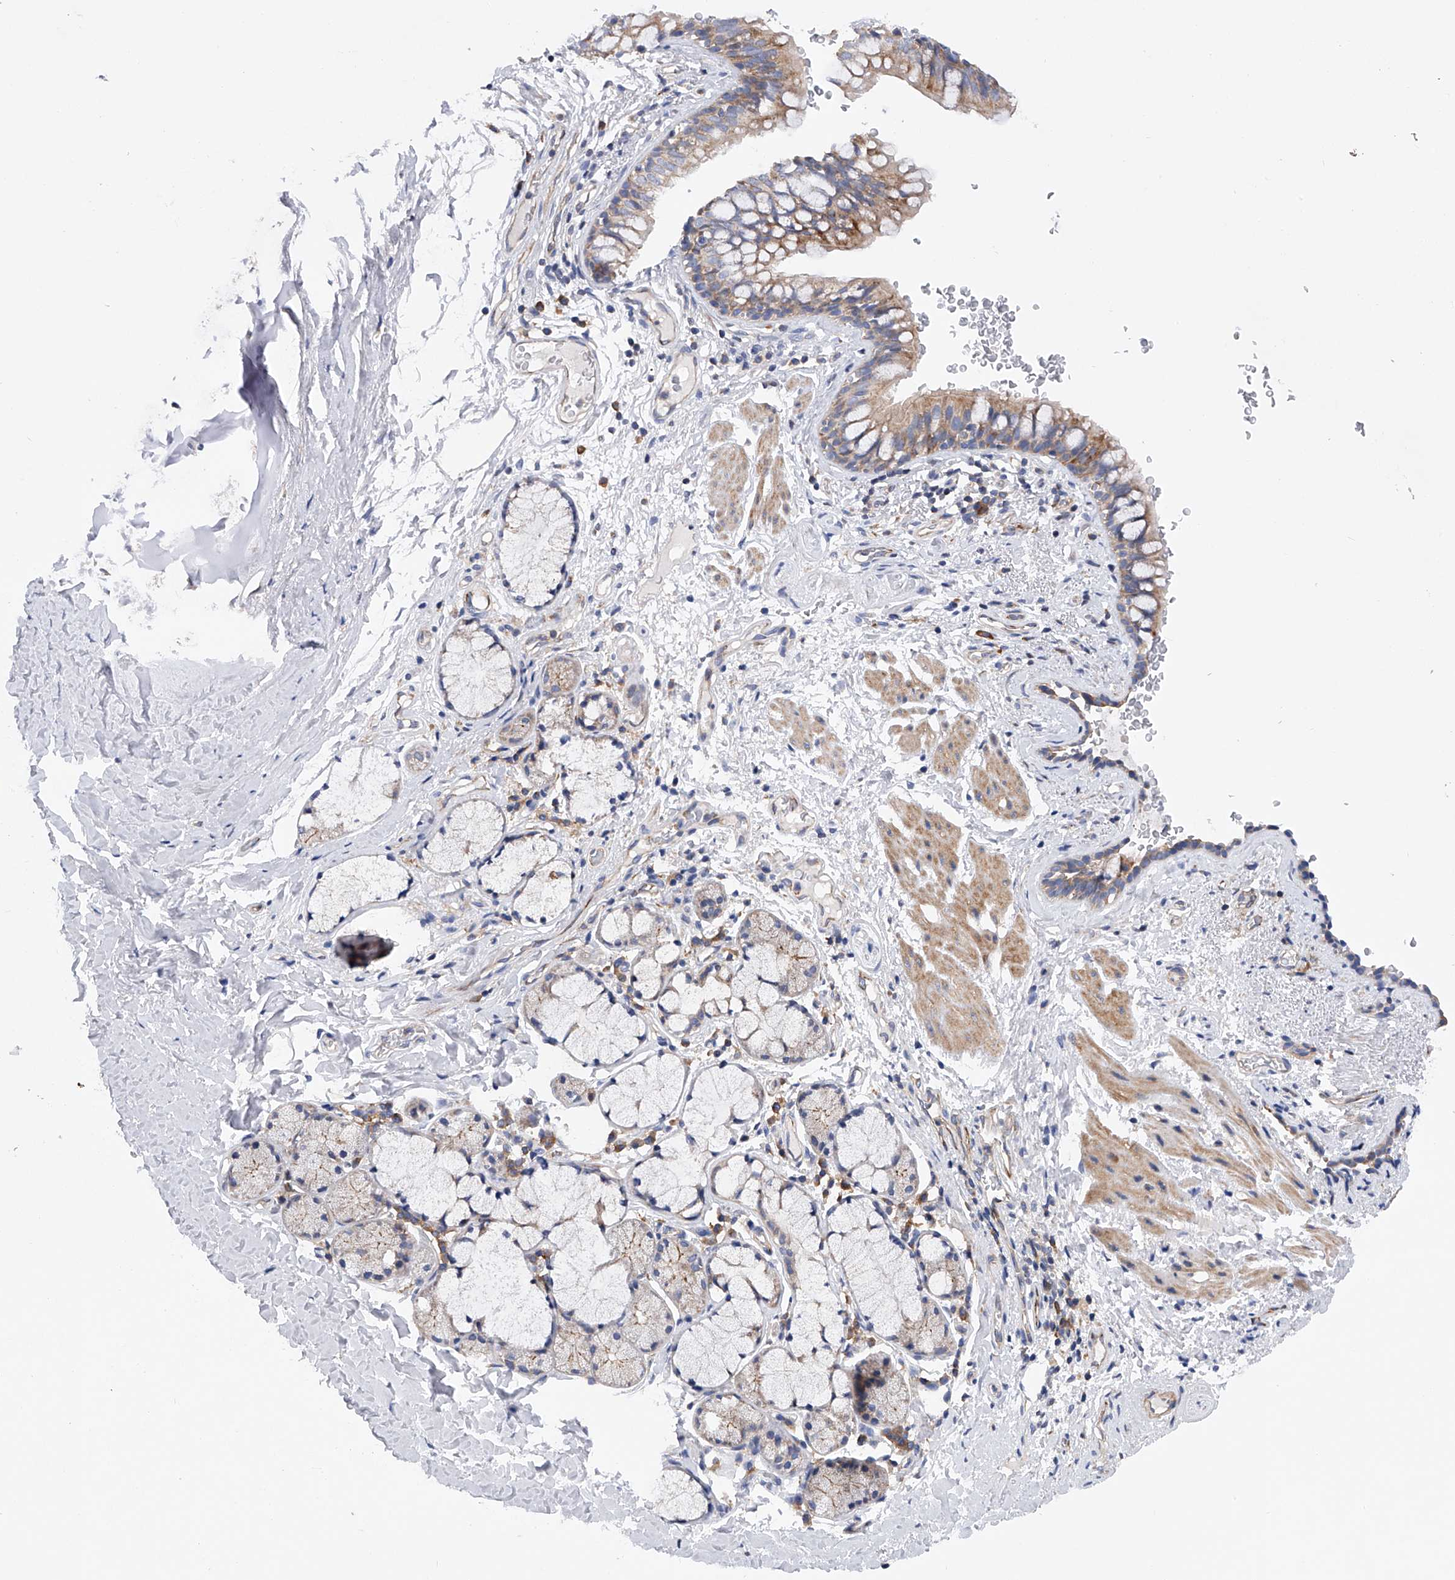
{"staining": {"intensity": "moderate", "quantity": ">75%", "location": "cytoplasmic/membranous"}, "tissue": "bronchus", "cell_type": "Respiratory epithelial cells", "image_type": "normal", "snomed": [{"axis": "morphology", "description": "Normal tissue, NOS"}, {"axis": "topography", "description": "Cartilage tissue"}, {"axis": "topography", "description": "Bronchus"}], "caption": "Immunohistochemistry of normal human bronchus exhibits medium levels of moderate cytoplasmic/membranous staining in about >75% of respiratory epithelial cells.", "gene": "MLYCD", "patient": {"sex": "female", "age": 36}}